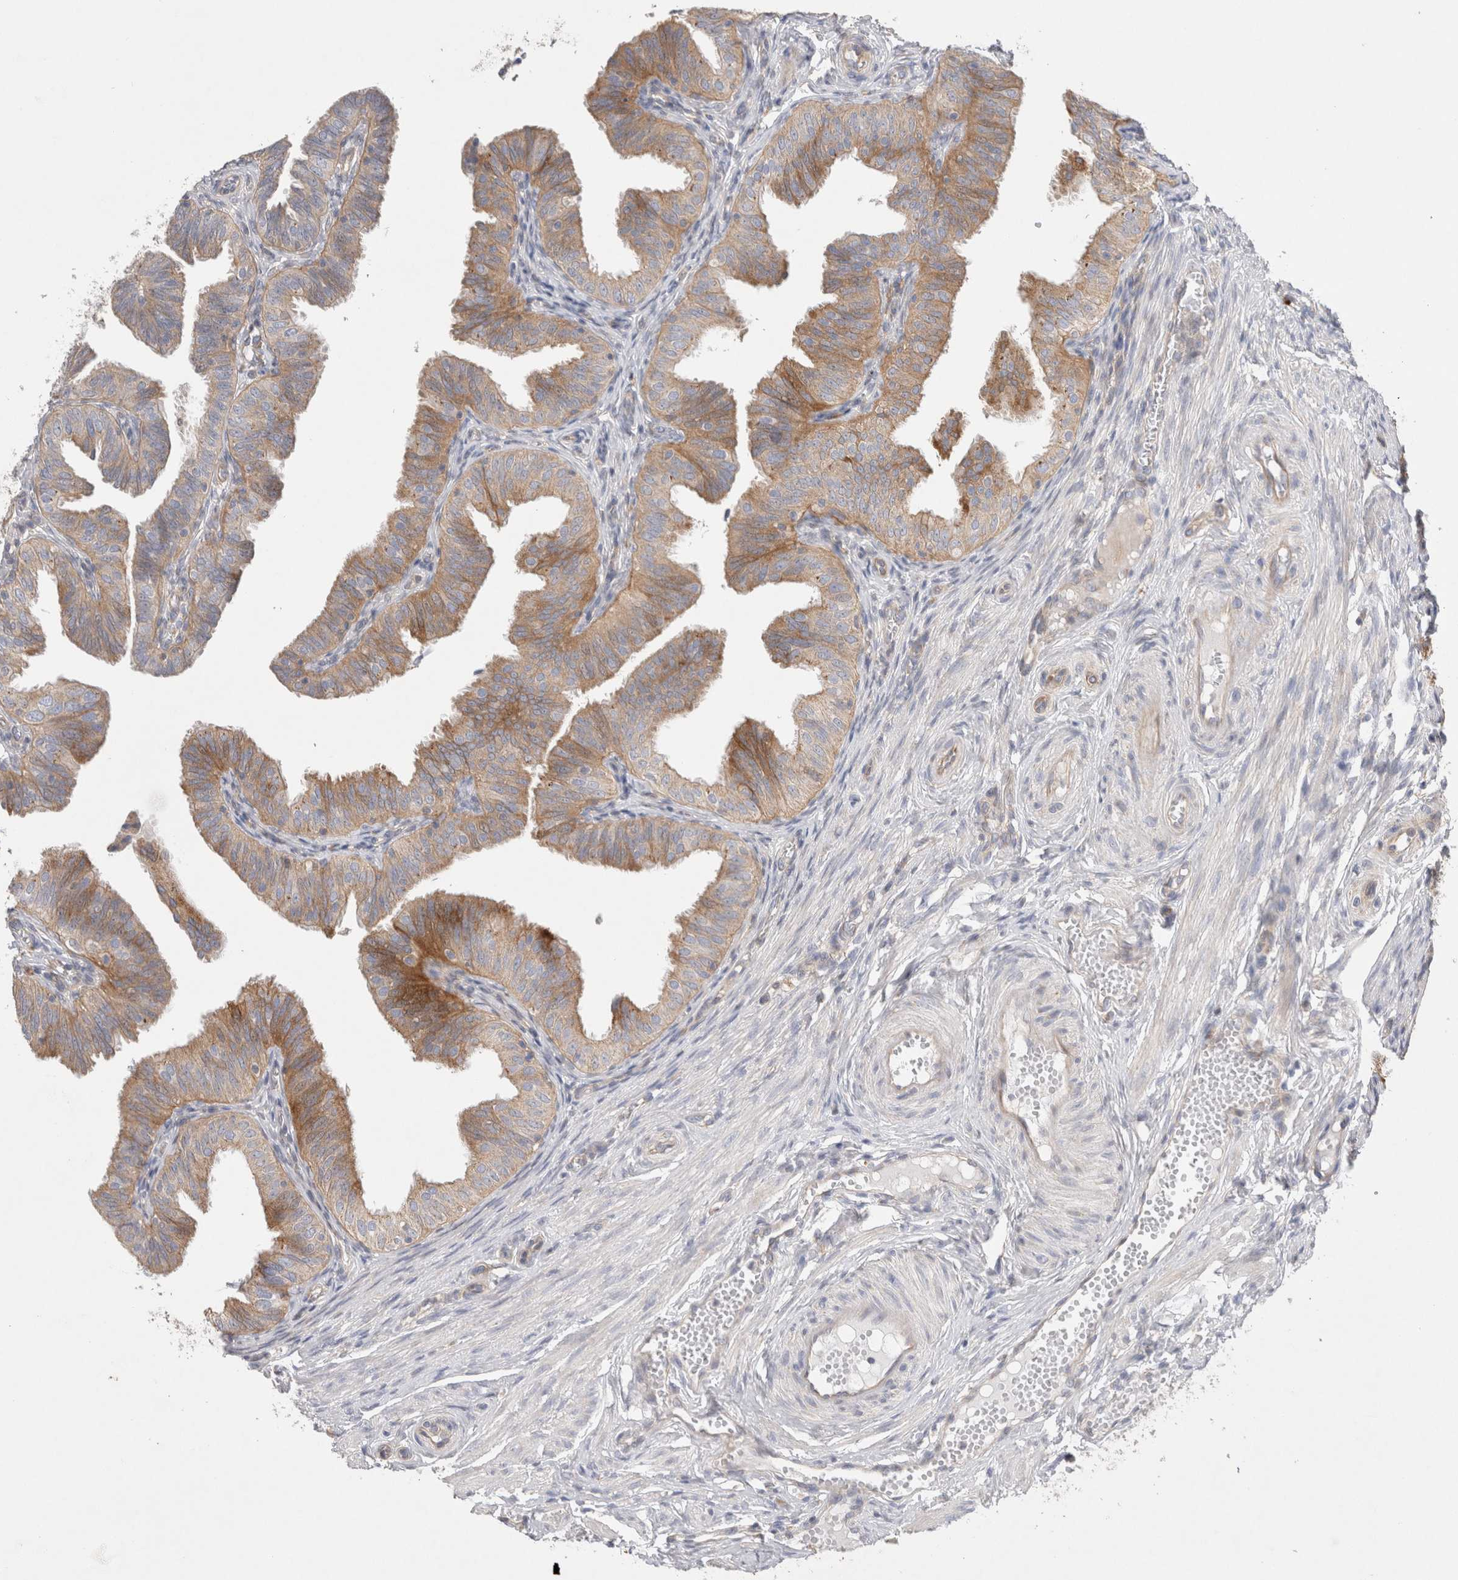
{"staining": {"intensity": "moderate", "quantity": ">75%", "location": "cytoplasmic/membranous"}, "tissue": "fallopian tube", "cell_type": "Glandular cells", "image_type": "normal", "snomed": [{"axis": "morphology", "description": "Normal tissue, NOS"}, {"axis": "topography", "description": "Fallopian tube"}], "caption": "Immunohistochemical staining of unremarkable human fallopian tube shows medium levels of moderate cytoplasmic/membranous staining in approximately >75% of glandular cells. (DAB = brown stain, brightfield microscopy at high magnification).", "gene": "TBC1D16", "patient": {"sex": "female", "age": 35}}